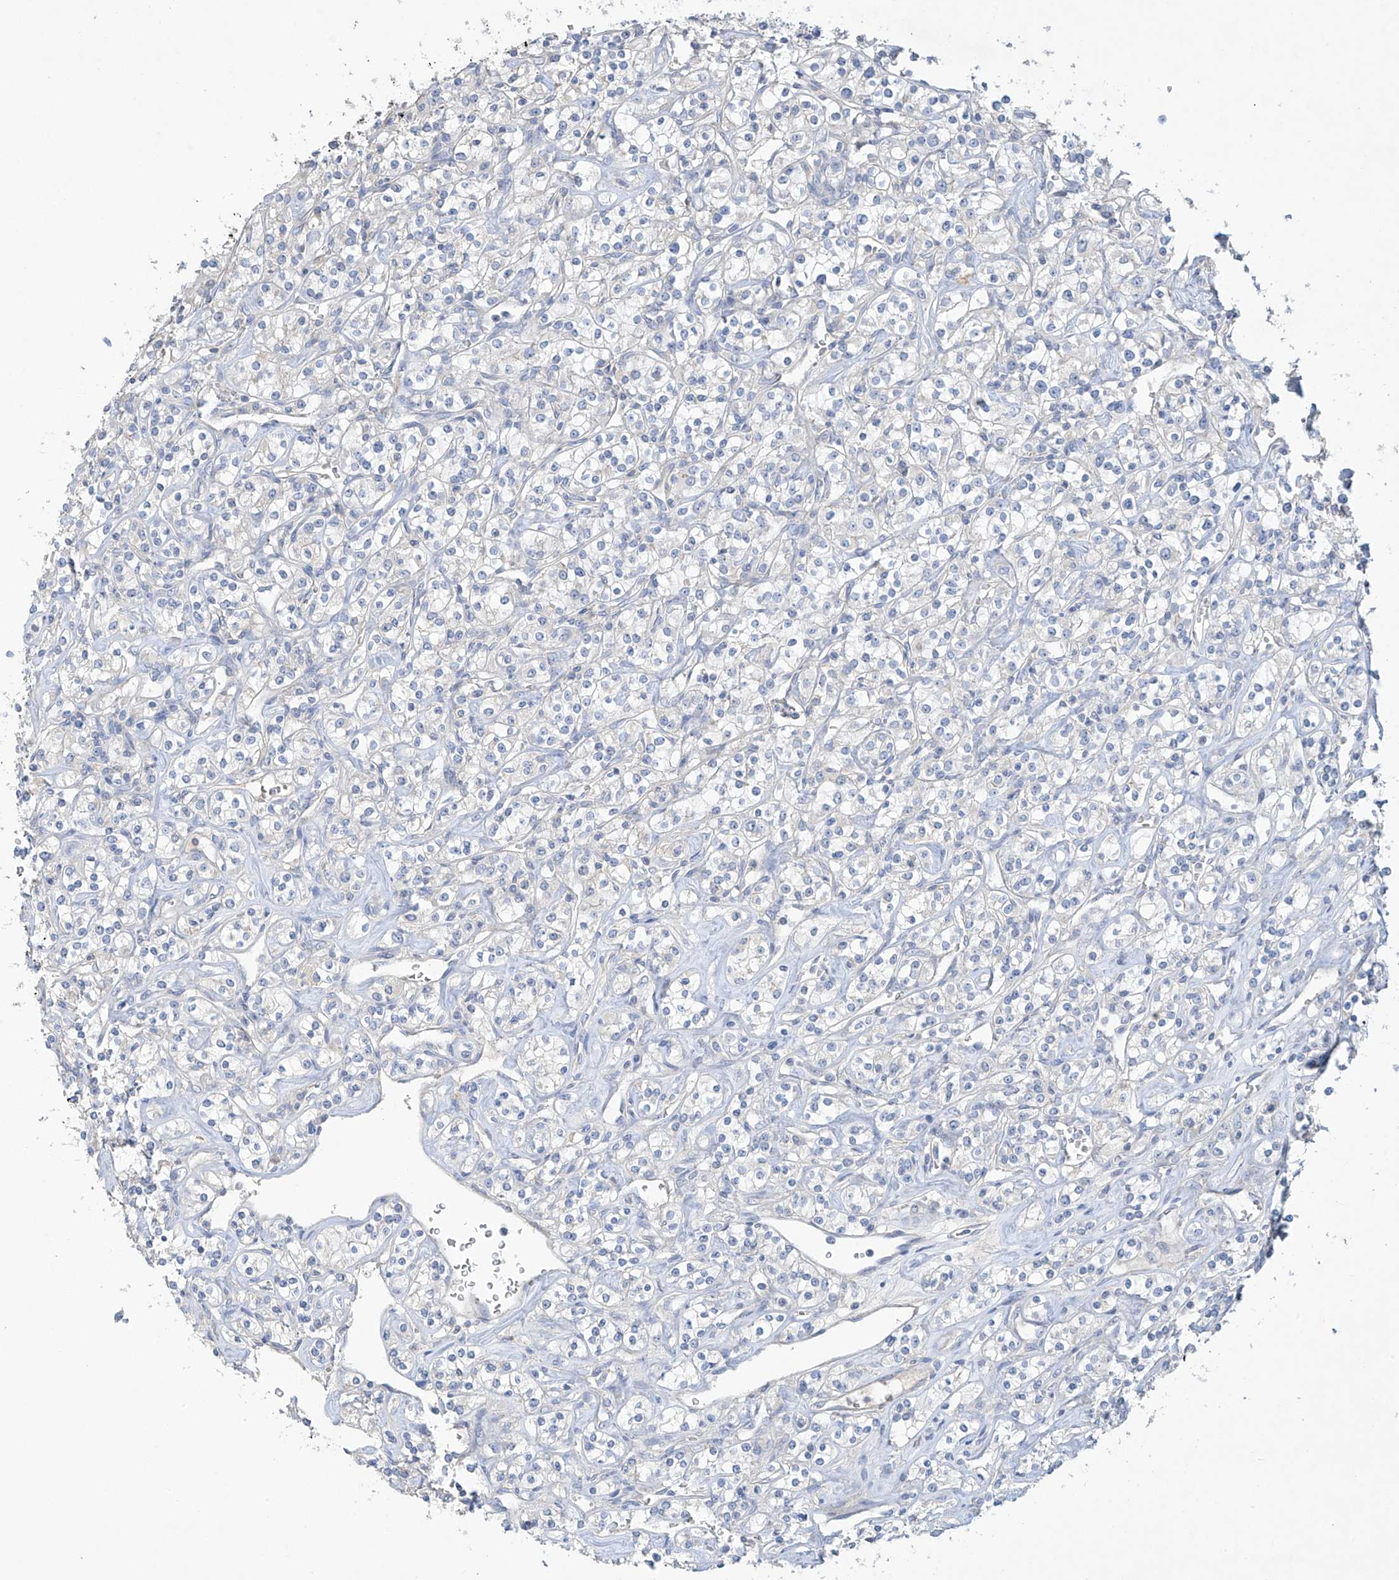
{"staining": {"intensity": "negative", "quantity": "none", "location": "none"}, "tissue": "renal cancer", "cell_type": "Tumor cells", "image_type": "cancer", "snomed": [{"axis": "morphology", "description": "Adenocarcinoma, NOS"}, {"axis": "topography", "description": "Kidney"}], "caption": "A high-resolution photomicrograph shows immunohistochemistry staining of renal cancer, which reveals no significant expression in tumor cells.", "gene": "PRSS12", "patient": {"sex": "male", "age": 77}}